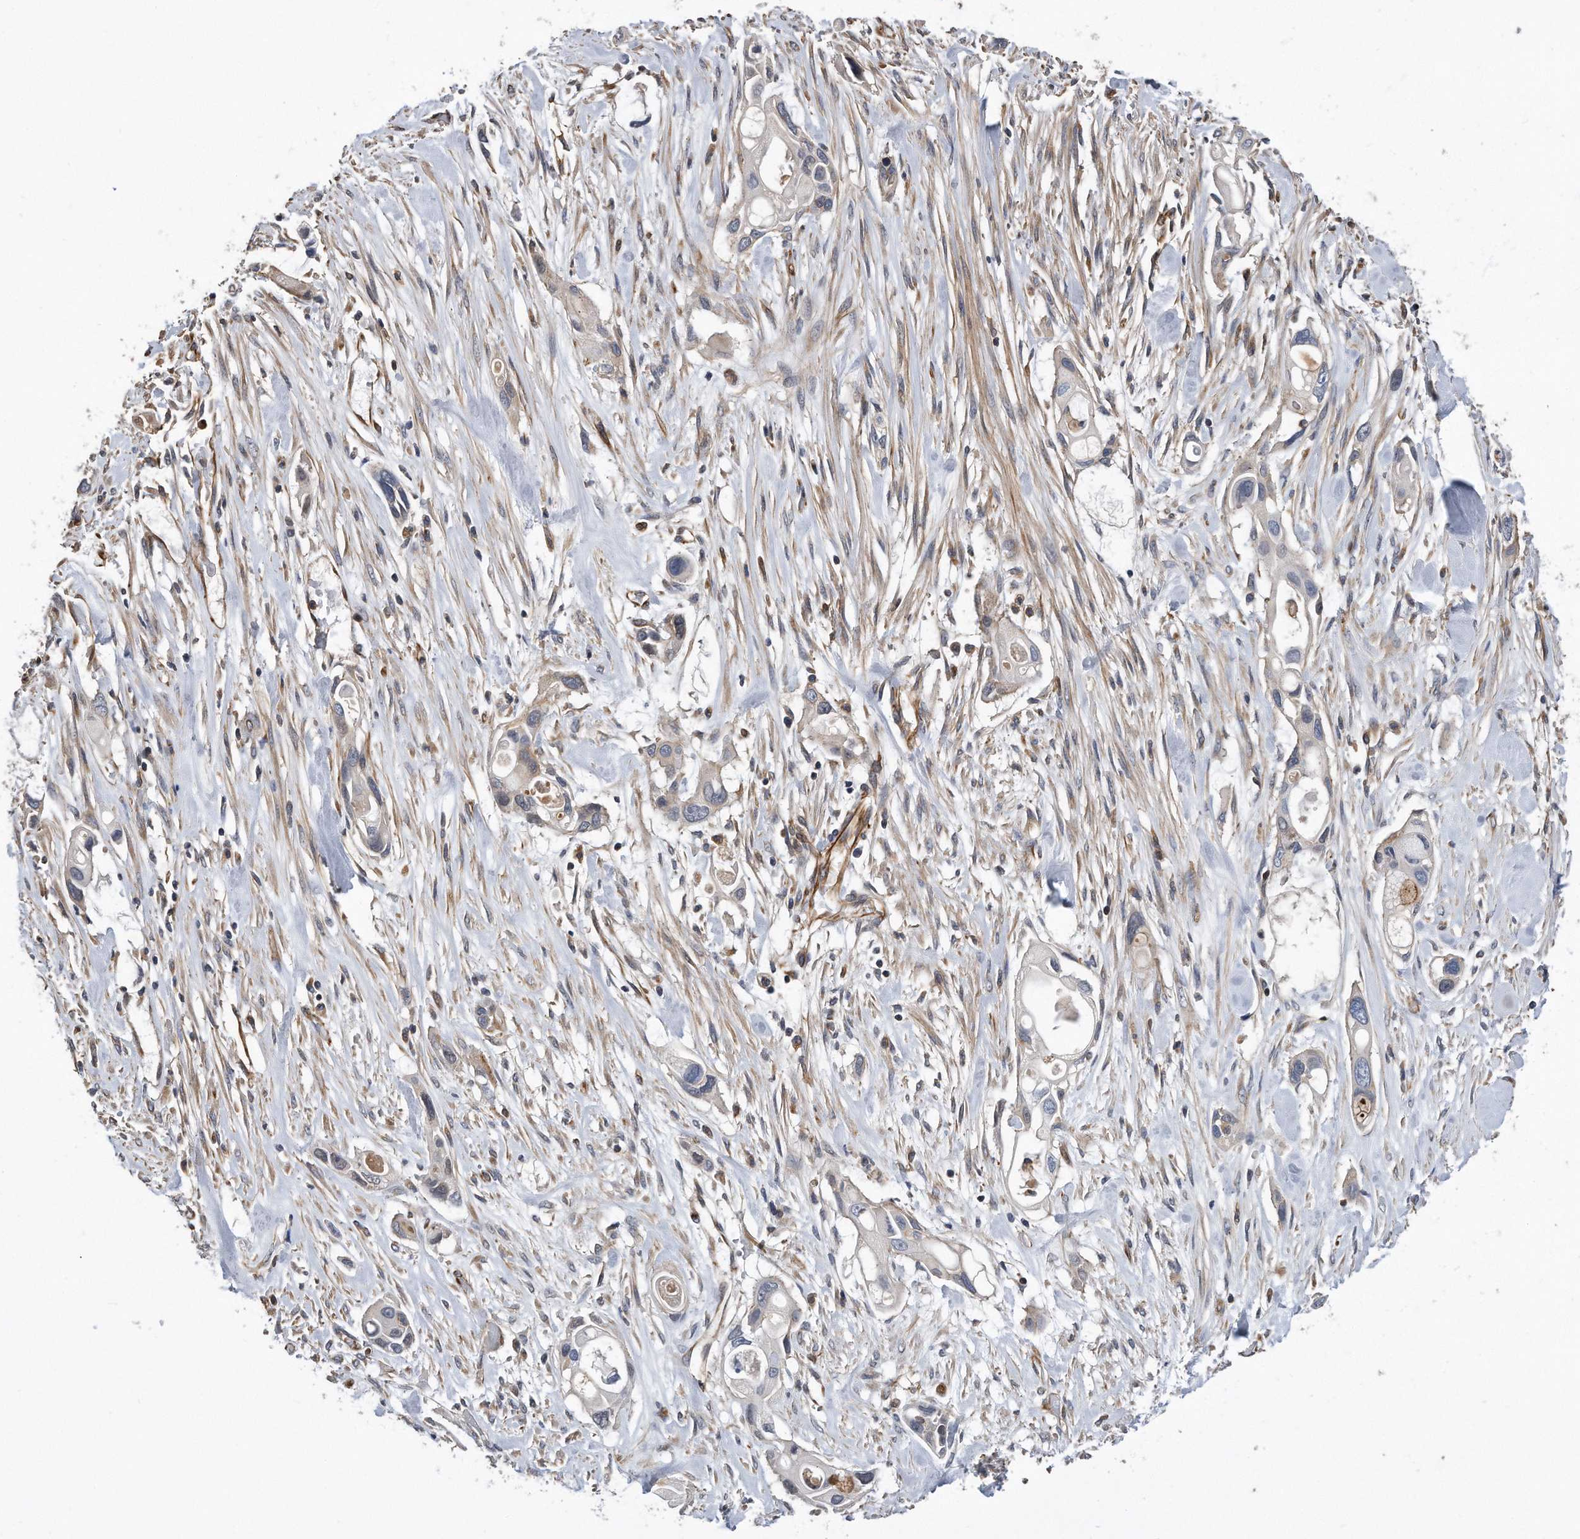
{"staining": {"intensity": "negative", "quantity": "none", "location": "none"}, "tissue": "pancreatic cancer", "cell_type": "Tumor cells", "image_type": "cancer", "snomed": [{"axis": "morphology", "description": "Adenocarcinoma, NOS"}, {"axis": "topography", "description": "Pancreas"}], "caption": "An immunohistochemistry micrograph of pancreatic adenocarcinoma is shown. There is no staining in tumor cells of pancreatic adenocarcinoma.", "gene": "GPC1", "patient": {"sex": "female", "age": 60}}